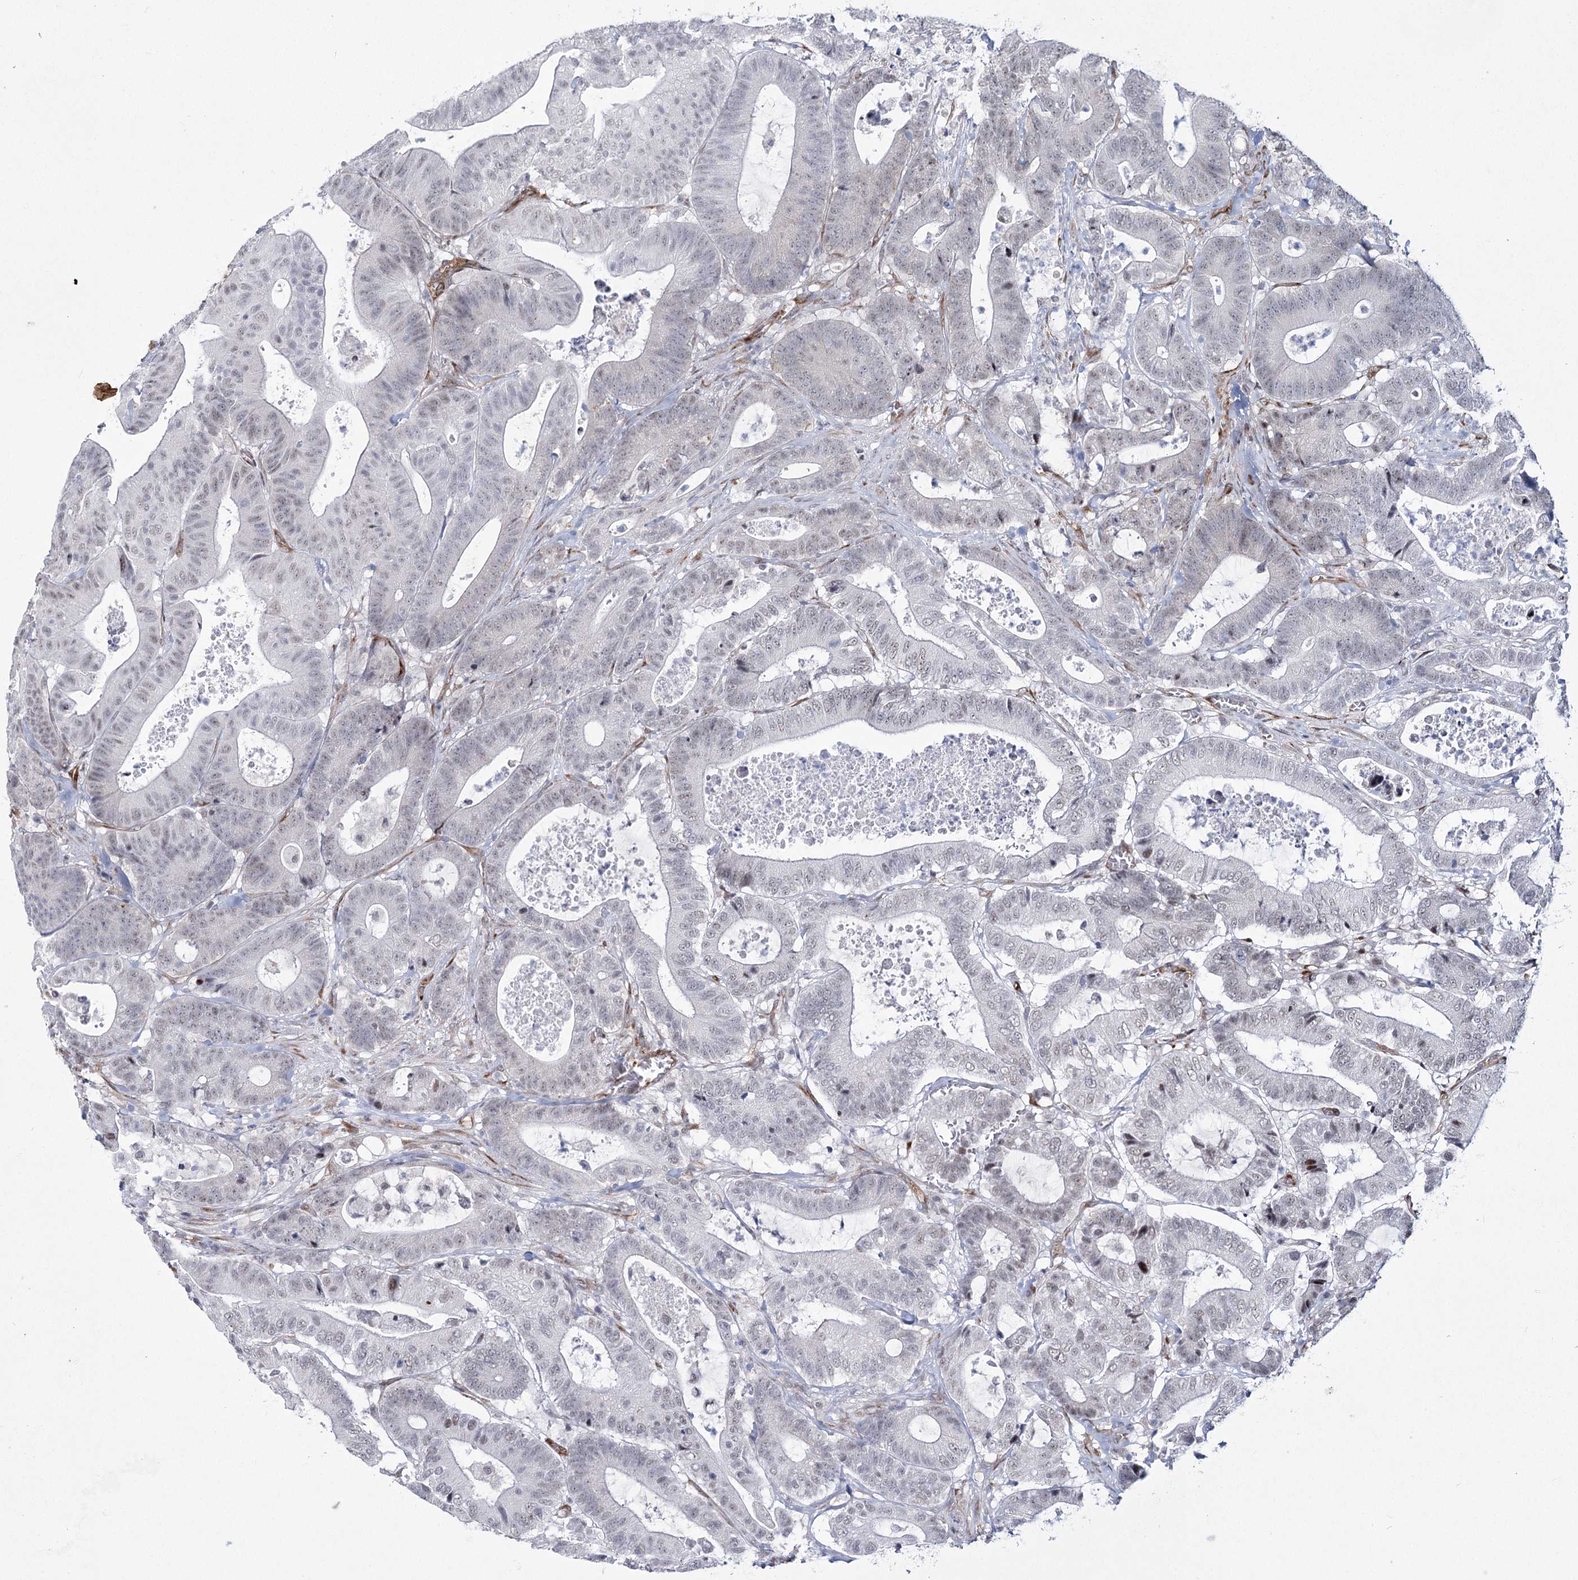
{"staining": {"intensity": "weak", "quantity": "<25%", "location": "nuclear"}, "tissue": "colorectal cancer", "cell_type": "Tumor cells", "image_type": "cancer", "snomed": [{"axis": "morphology", "description": "Adenocarcinoma, NOS"}, {"axis": "topography", "description": "Colon"}], "caption": "A photomicrograph of human colorectal adenocarcinoma is negative for staining in tumor cells.", "gene": "YBX3", "patient": {"sex": "female", "age": 84}}